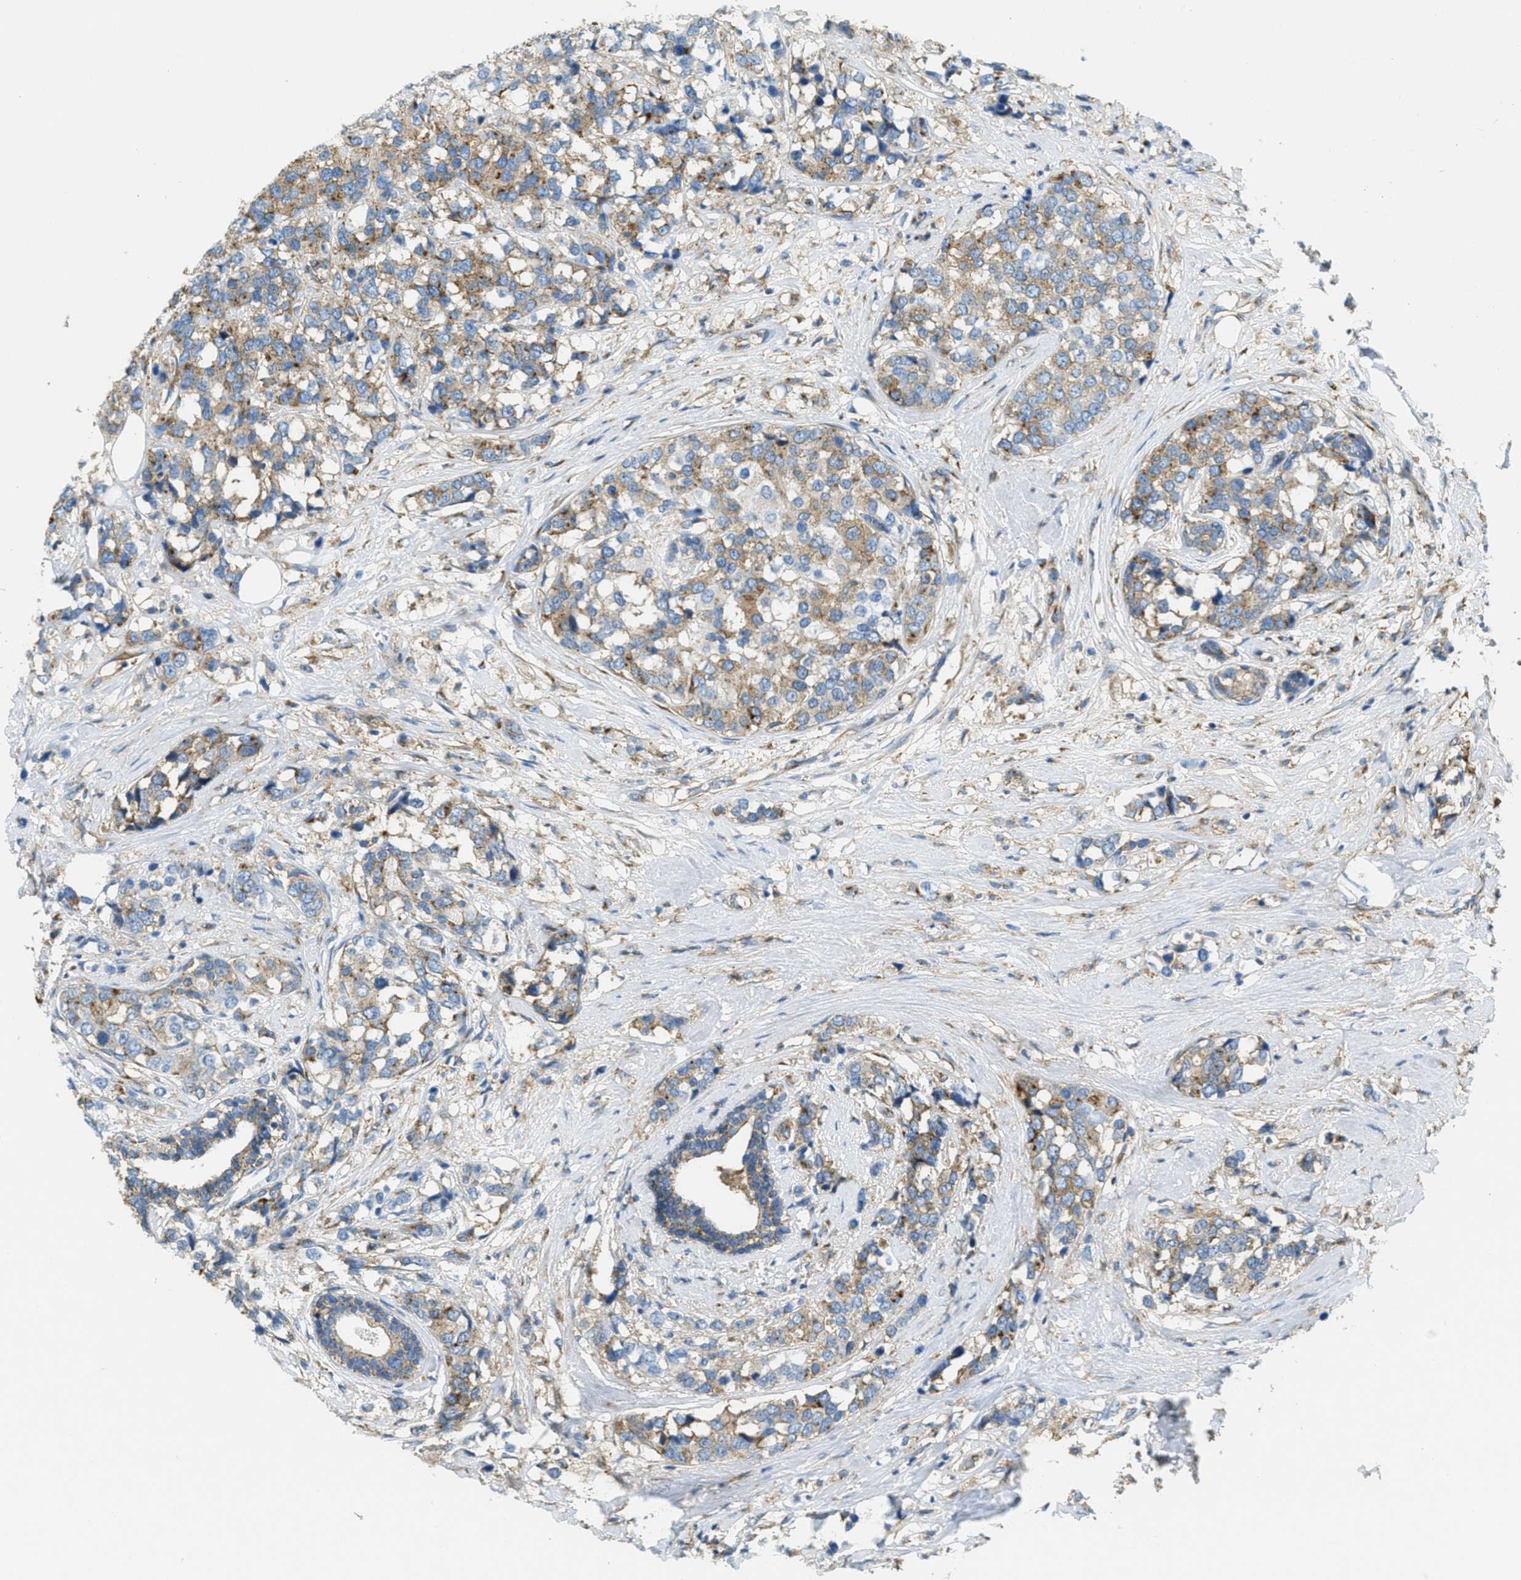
{"staining": {"intensity": "moderate", "quantity": ">75%", "location": "cytoplasmic/membranous"}, "tissue": "breast cancer", "cell_type": "Tumor cells", "image_type": "cancer", "snomed": [{"axis": "morphology", "description": "Lobular carcinoma"}, {"axis": "topography", "description": "Breast"}], "caption": "A medium amount of moderate cytoplasmic/membranous expression is identified in approximately >75% of tumor cells in breast cancer (lobular carcinoma) tissue. The staining is performed using DAB (3,3'-diaminobenzidine) brown chromogen to label protein expression. The nuclei are counter-stained blue using hematoxylin.", "gene": "AP2B1", "patient": {"sex": "female", "age": 59}}